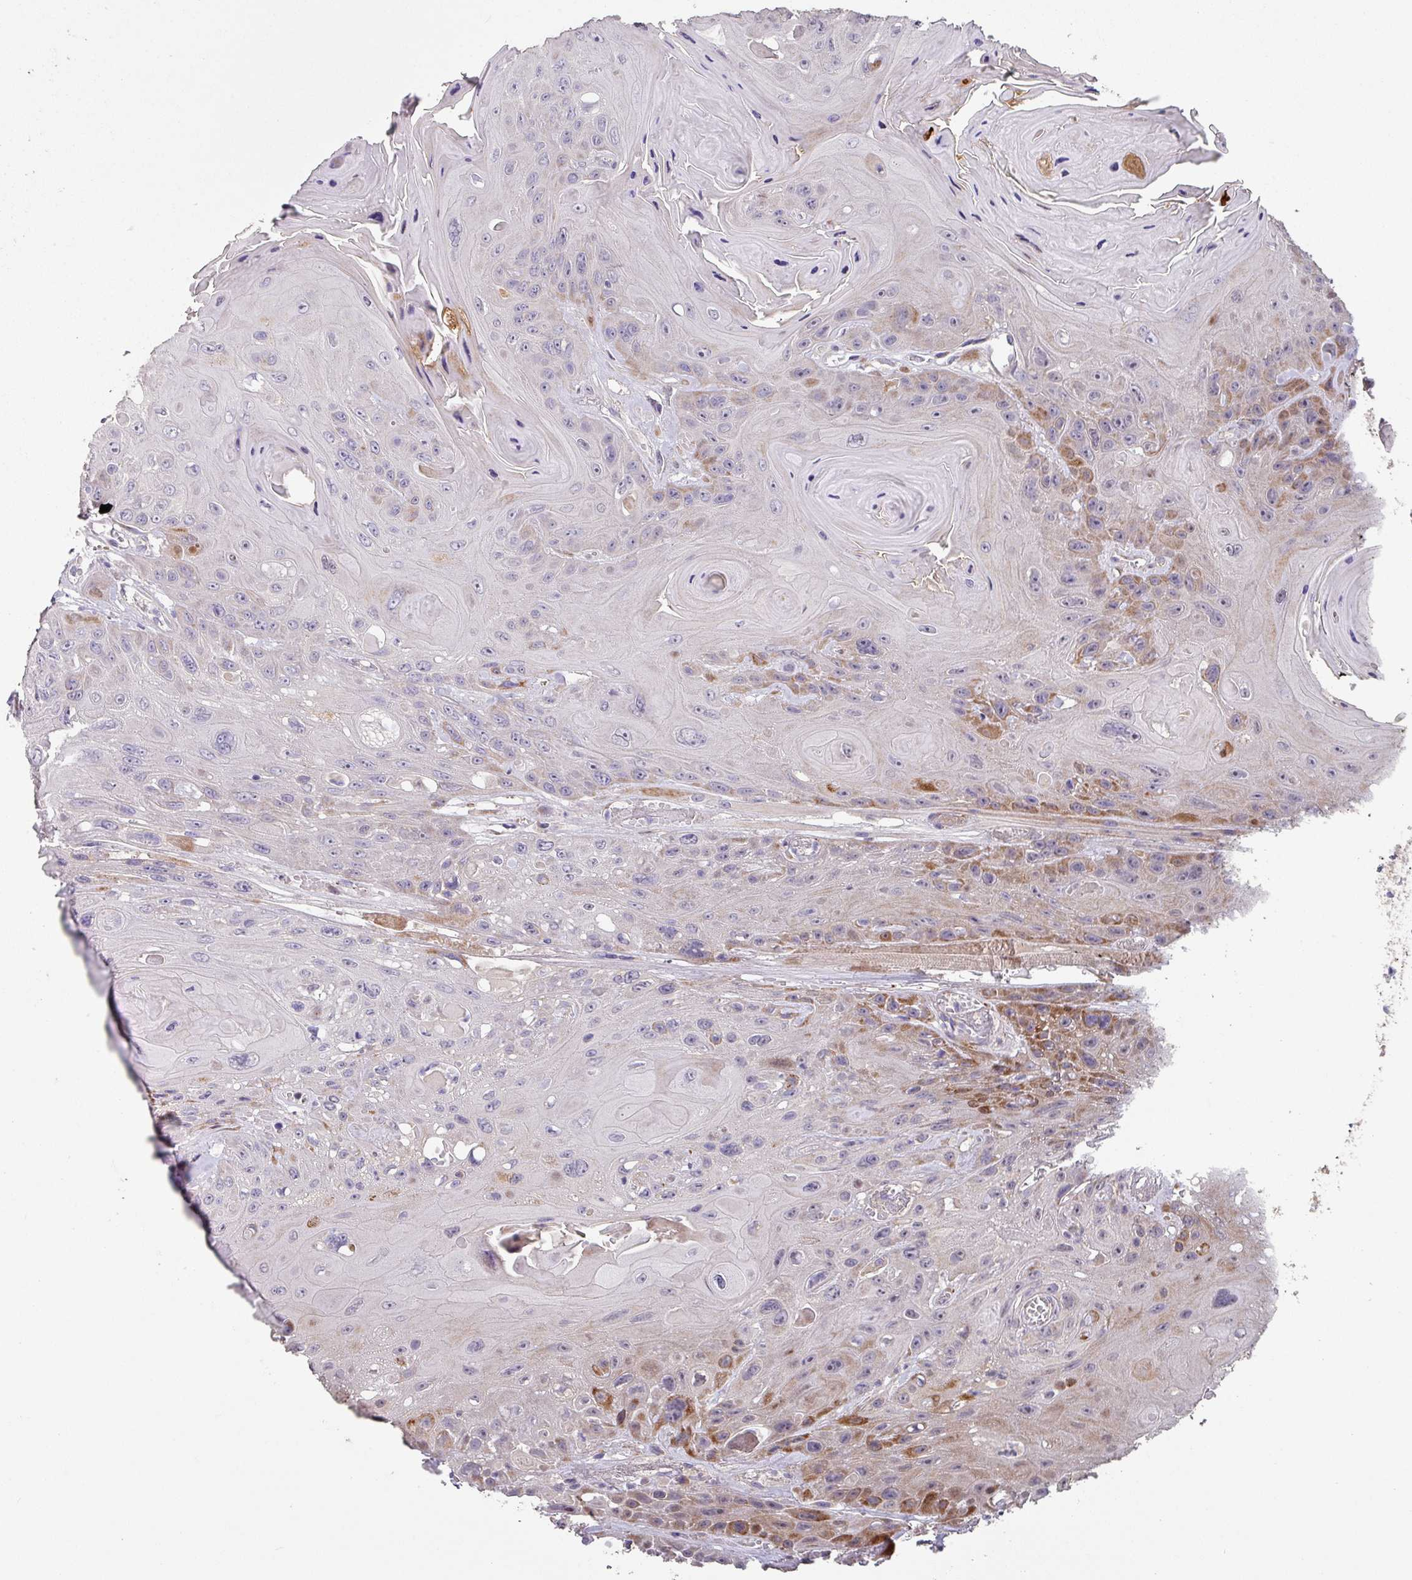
{"staining": {"intensity": "moderate", "quantity": "<25%", "location": "cytoplasmic/membranous"}, "tissue": "head and neck cancer", "cell_type": "Tumor cells", "image_type": "cancer", "snomed": [{"axis": "morphology", "description": "Squamous cell carcinoma, NOS"}, {"axis": "topography", "description": "Head-Neck"}], "caption": "Protein expression analysis of human head and neck cancer (squamous cell carcinoma) reveals moderate cytoplasmic/membranous staining in approximately <25% of tumor cells.", "gene": "KLHL3", "patient": {"sex": "female", "age": 59}}